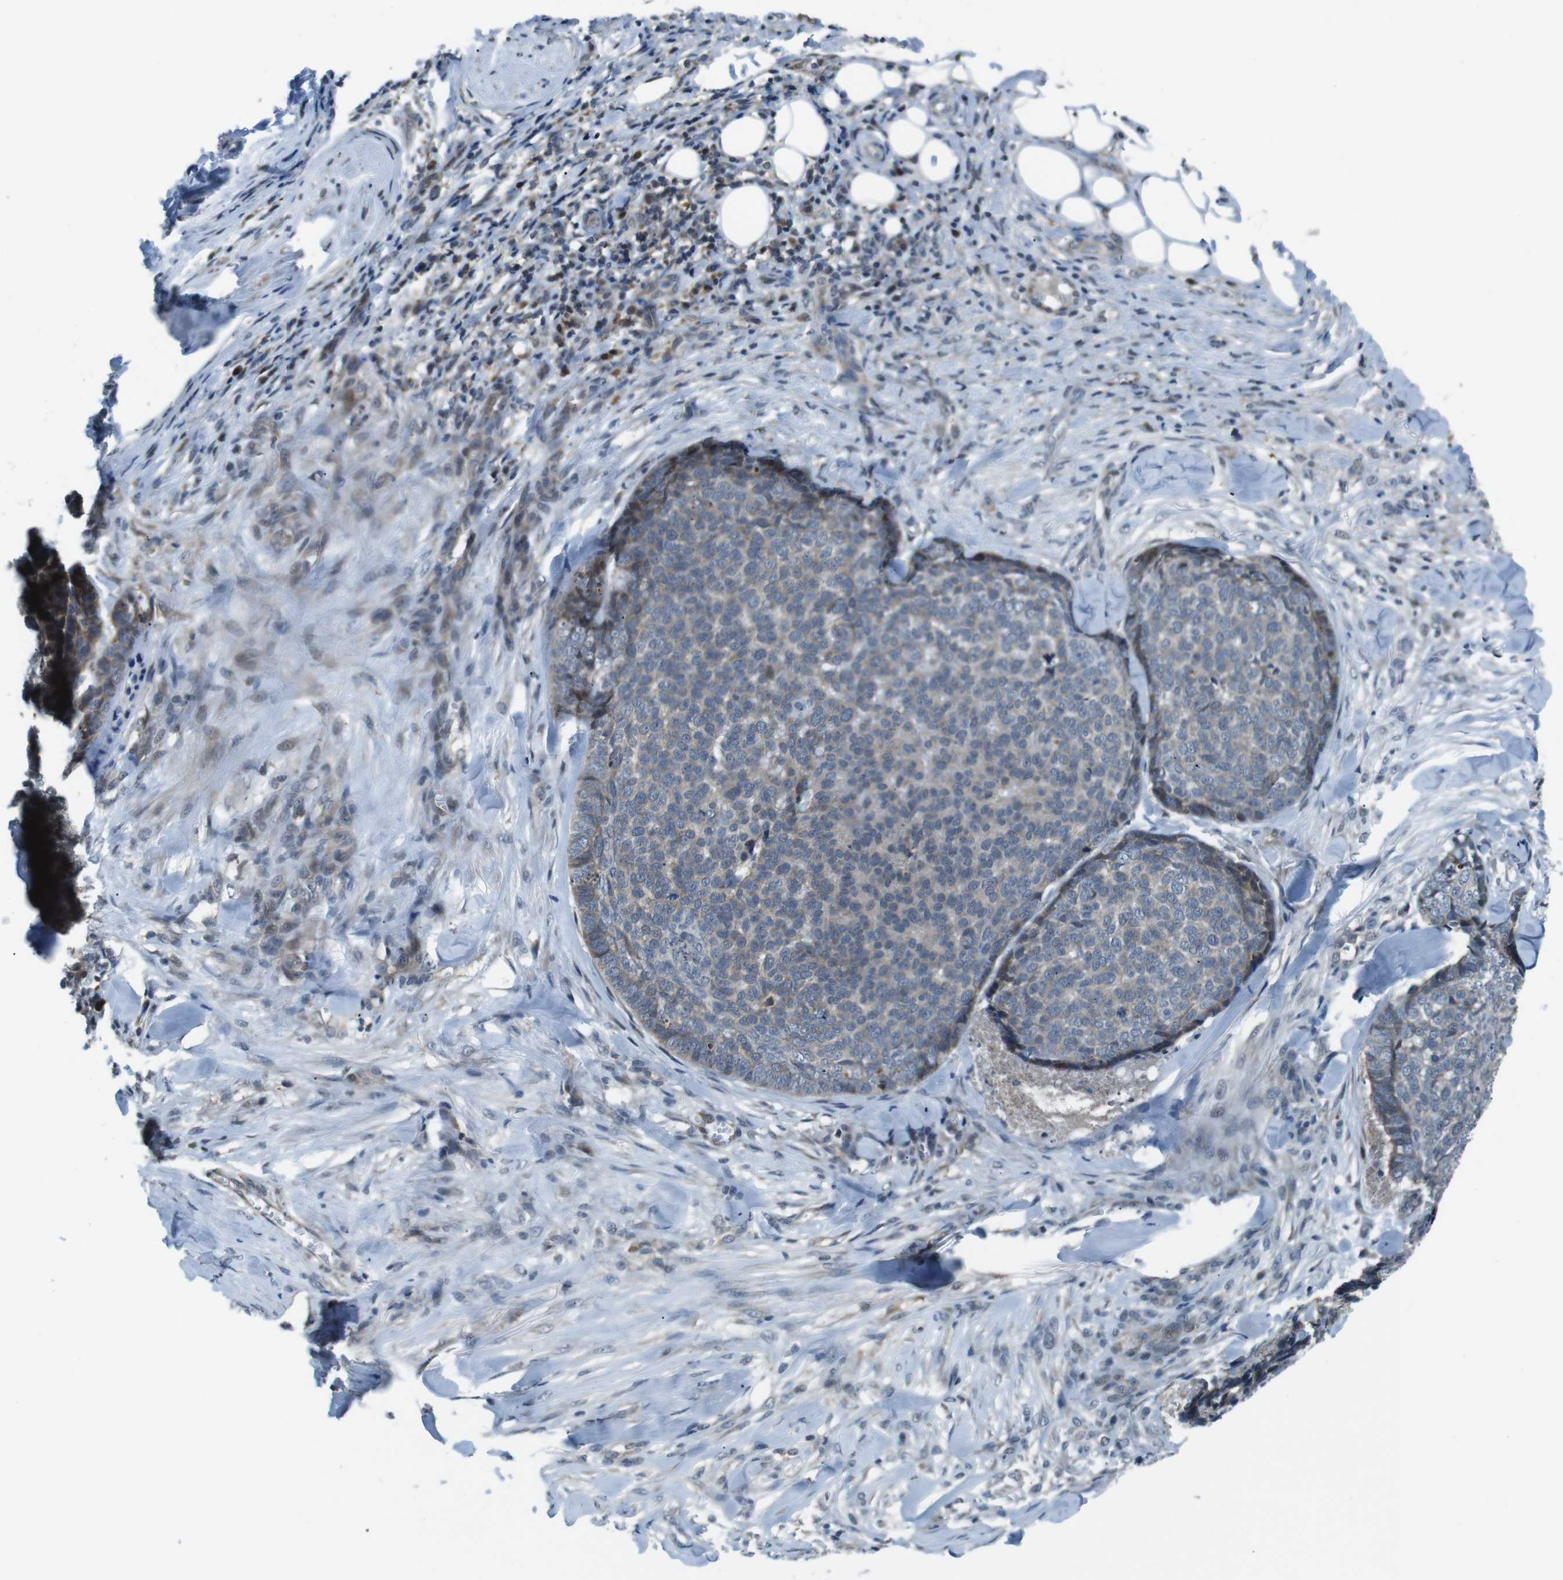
{"staining": {"intensity": "moderate", "quantity": "25%-75%", "location": "cytoplasmic/membranous"}, "tissue": "skin cancer", "cell_type": "Tumor cells", "image_type": "cancer", "snomed": [{"axis": "morphology", "description": "Basal cell carcinoma"}, {"axis": "topography", "description": "Skin"}], "caption": "A brown stain highlights moderate cytoplasmic/membranous expression of a protein in skin basal cell carcinoma tumor cells.", "gene": "LRP5", "patient": {"sex": "male", "age": 84}}